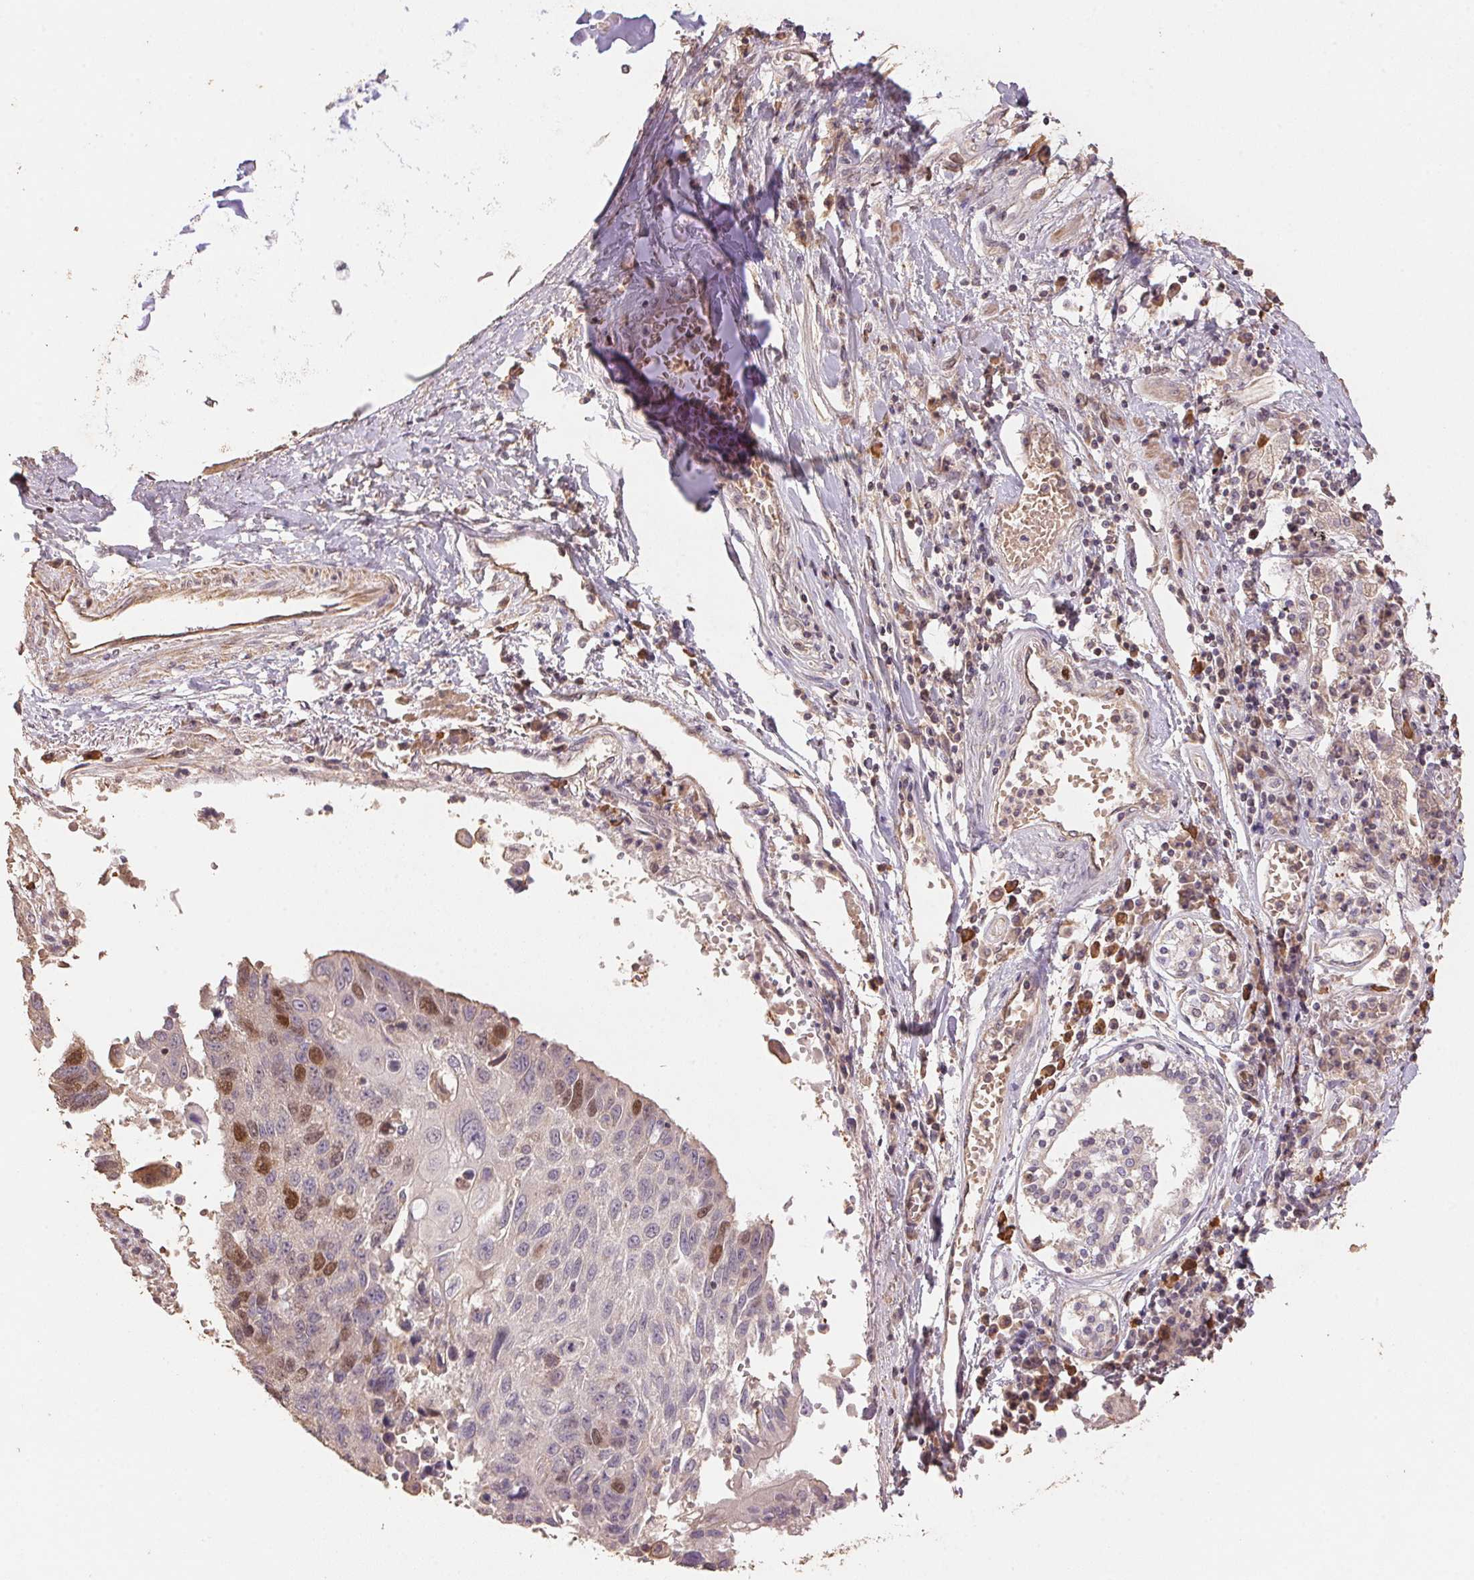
{"staining": {"intensity": "strong", "quantity": "<25%", "location": "nuclear"}, "tissue": "lung cancer", "cell_type": "Tumor cells", "image_type": "cancer", "snomed": [{"axis": "morphology", "description": "Squamous cell carcinoma, NOS"}, {"axis": "topography", "description": "Lung"}], "caption": "Lung cancer stained for a protein (brown) reveals strong nuclear positive staining in approximately <25% of tumor cells.", "gene": "CENPF", "patient": {"sex": "male", "age": 73}}